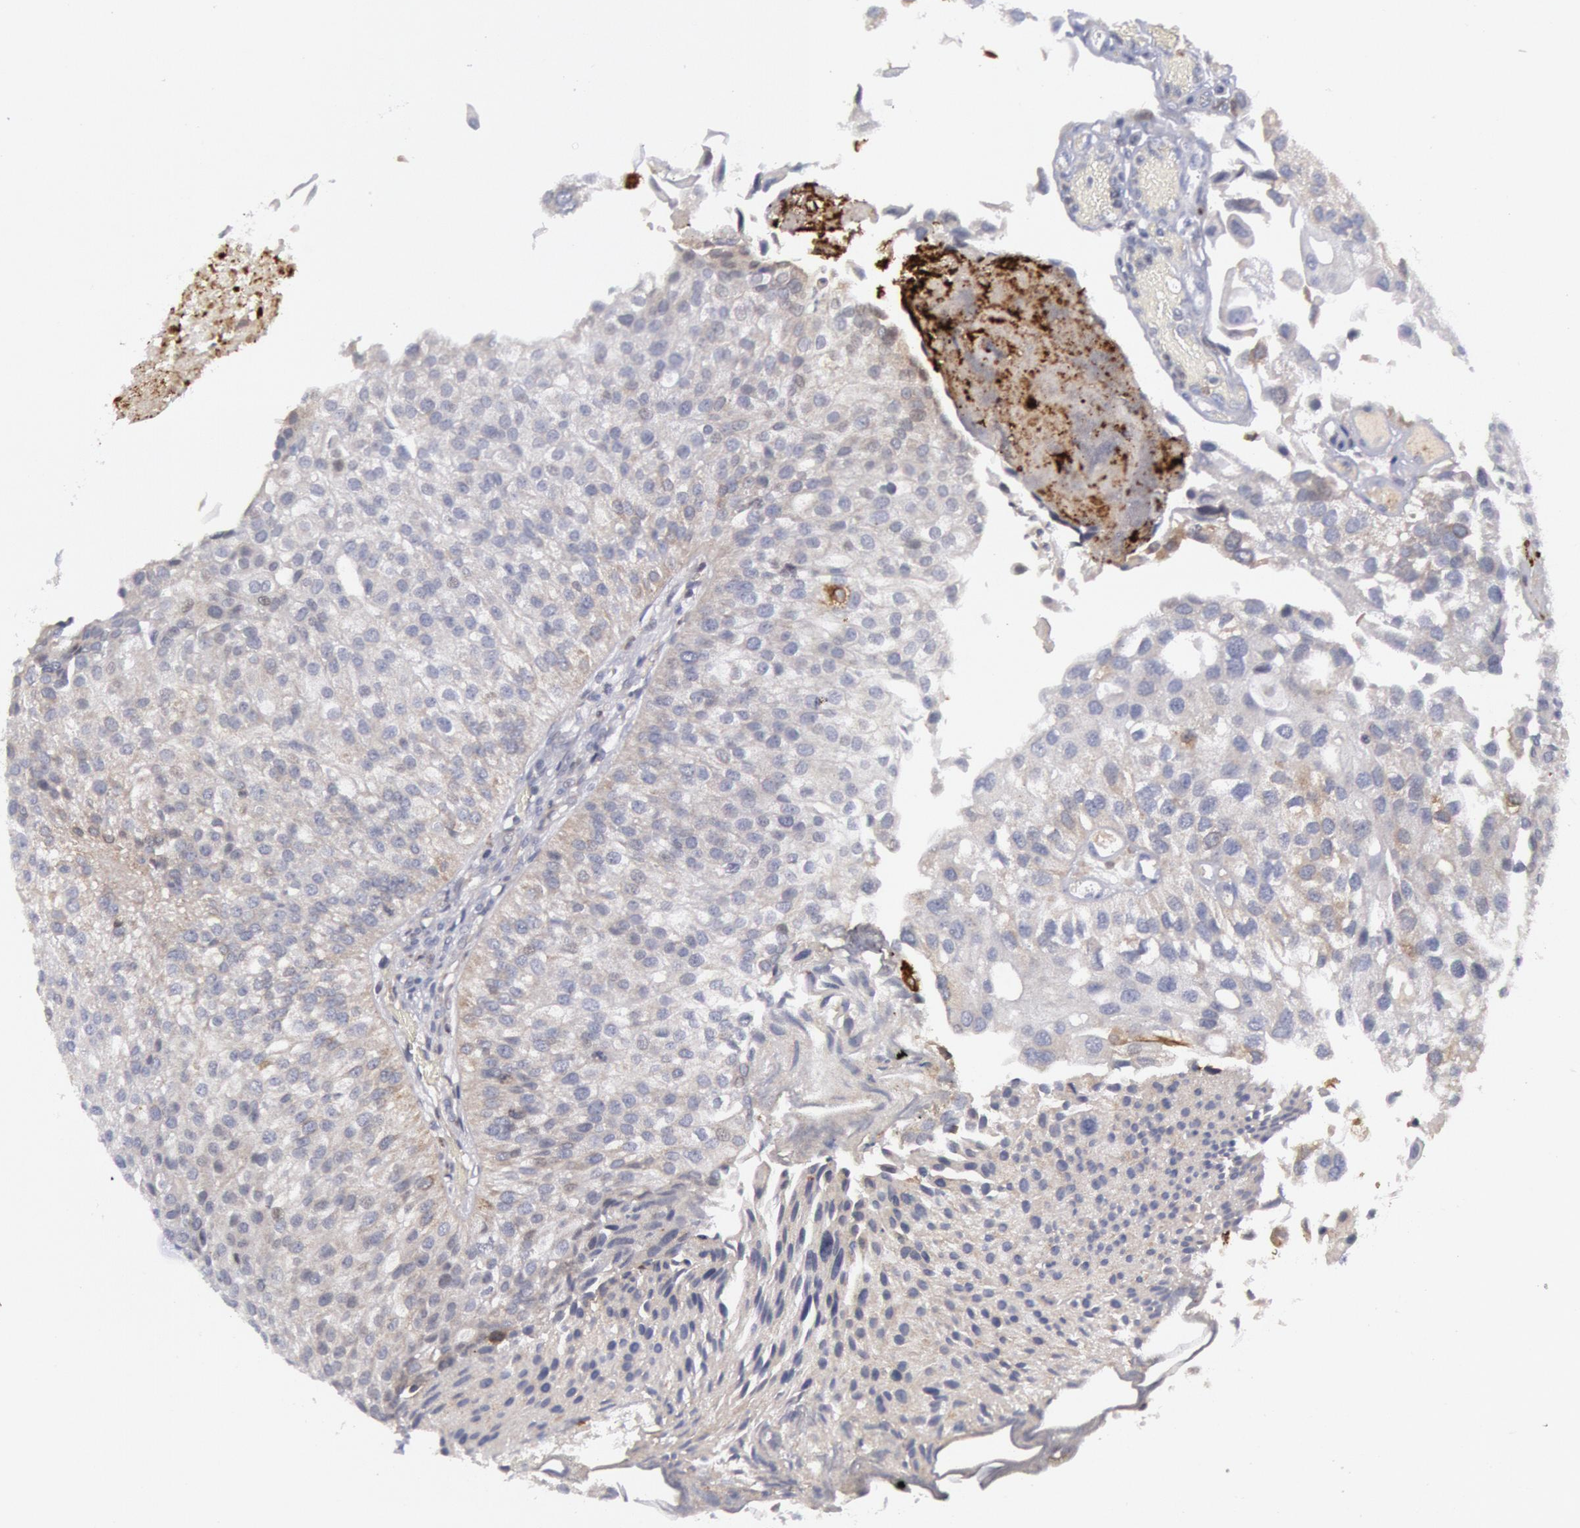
{"staining": {"intensity": "weak", "quantity": ">75%", "location": "cytoplasmic/membranous"}, "tissue": "urothelial cancer", "cell_type": "Tumor cells", "image_type": "cancer", "snomed": [{"axis": "morphology", "description": "Urothelial carcinoma, Low grade"}, {"axis": "topography", "description": "Urinary bladder"}], "caption": "A brown stain highlights weak cytoplasmic/membranous expression of a protein in urothelial cancer tumor cells.", "gene": "PTGS2", "patient": {"sex": "female", "age": 89}}